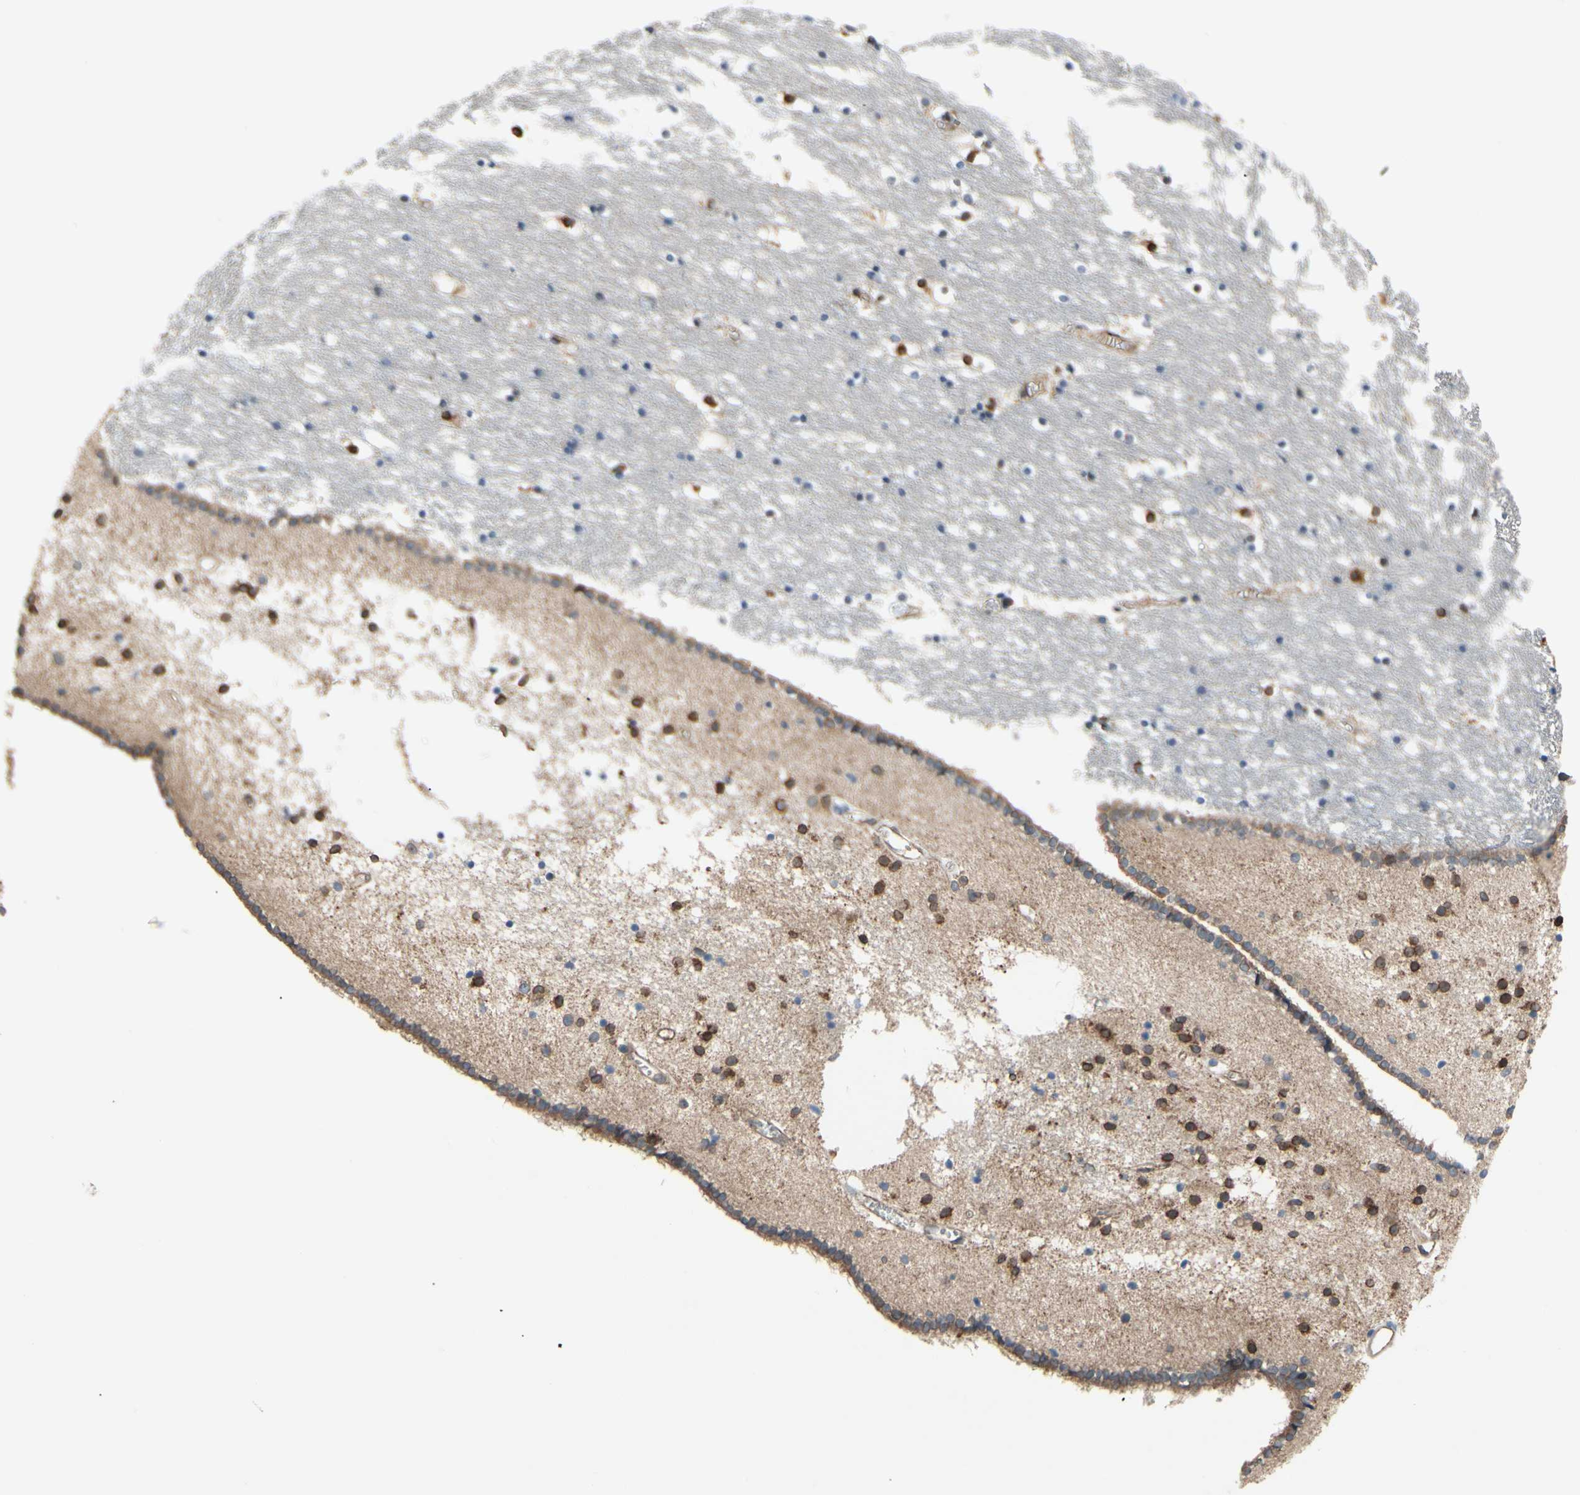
{"staining": {"intensity": "strong", "quantity": "25%-75%", "location": "cytoplasmic/membranous"}, "tissue": "caudate", "cell_type": "Glial cells", "image_type": "normal", "snomed": [{"axis": "morphology", "description": "Normal tissue, NOS"}, {"axis": "topography", "description": "Lateral ventricle wall"}], "caption": "A high amount of strong cytoplasmic/membranous positivity is appreciated in approximately 25%-75% of glial cells in unremarkable caudate. (brown staining indicates protein expression, while blue staining denotes nuclei).", "gene": "PRXL2A", "patient": {"sex": "male", "age": 45}}